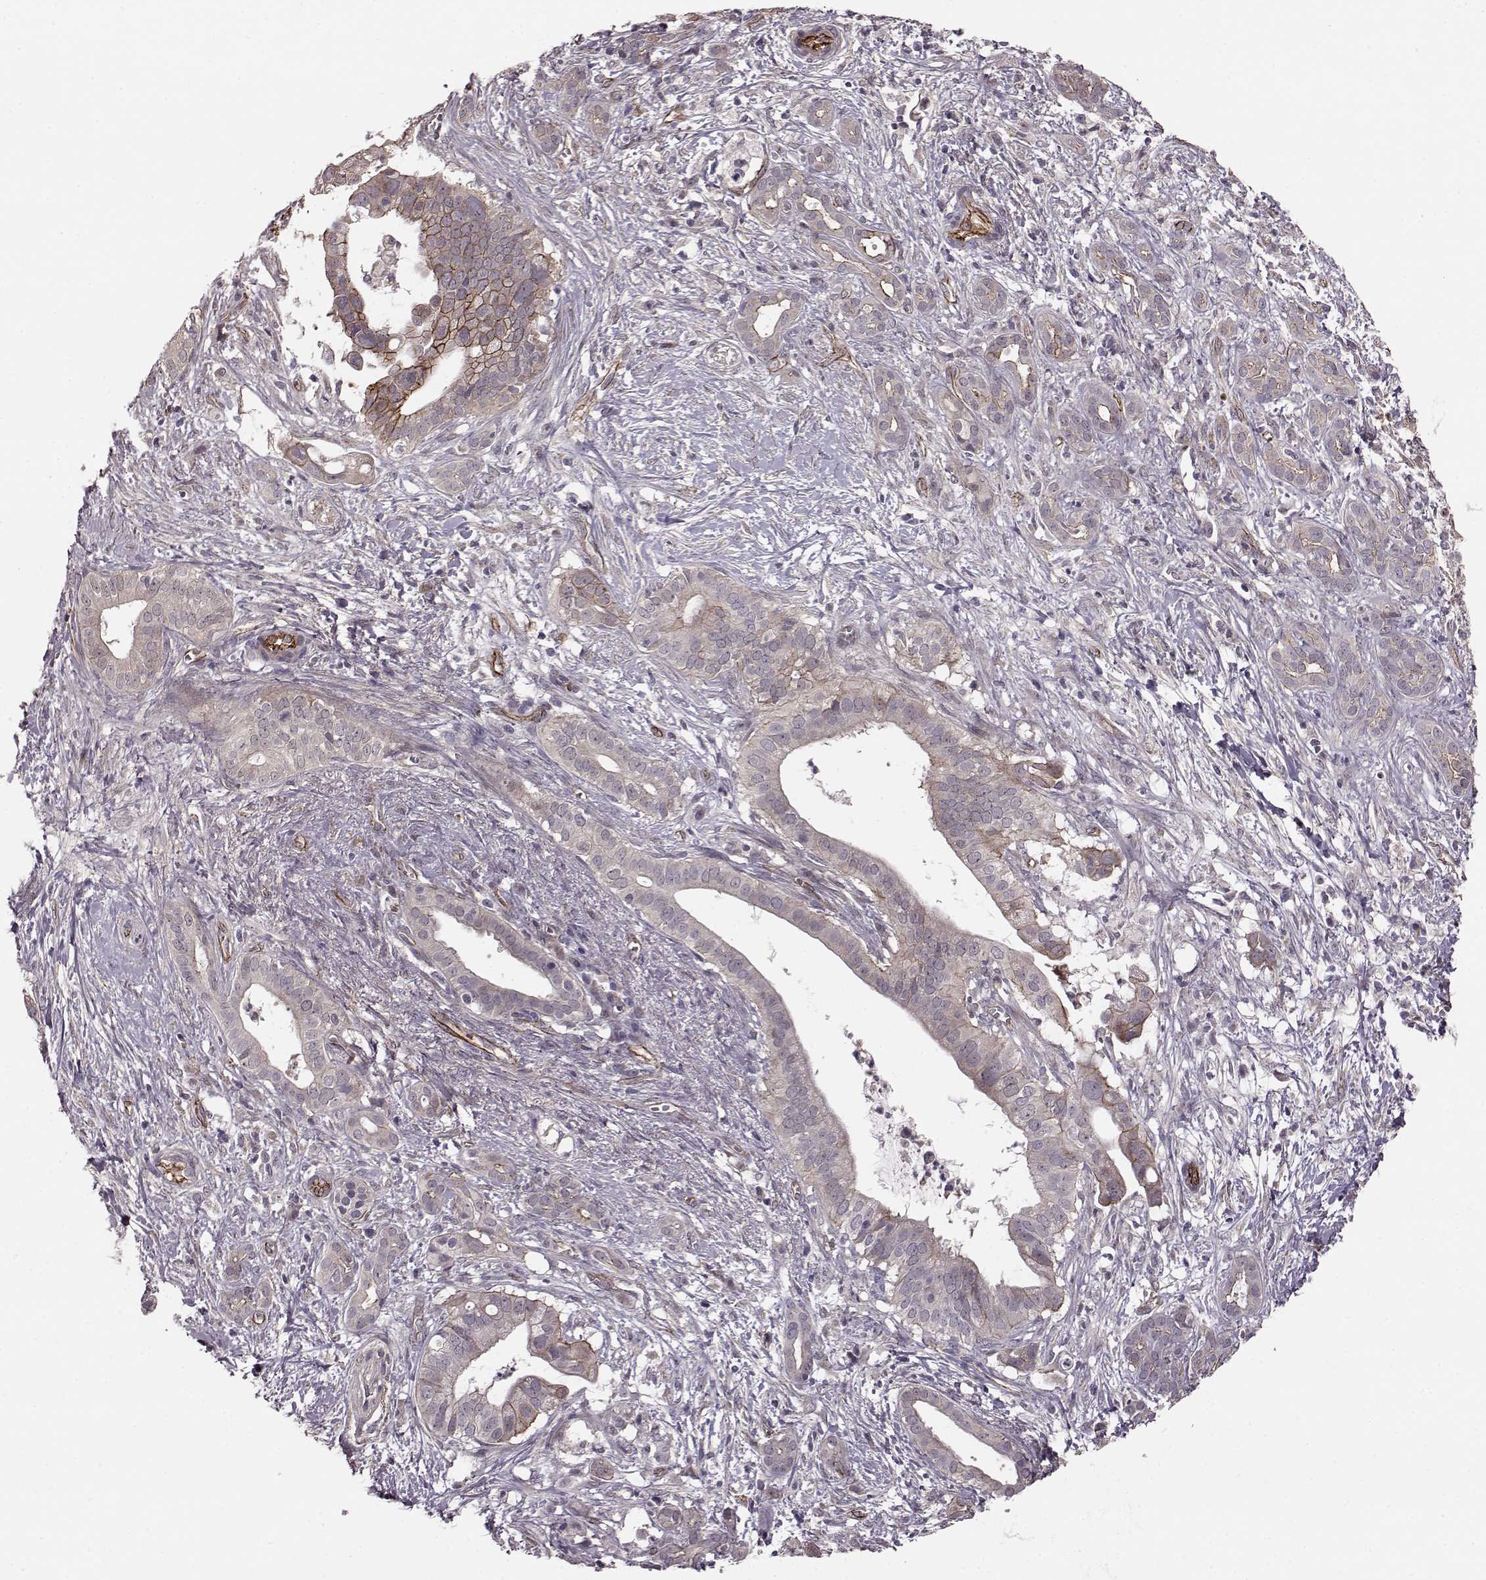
{"staining": {"intensity": "strong", "quantity": "25%-75%", "location": "cytoplasmic/membranous"}, "tissue": "pancreatic cancer", "cell_type": "Tumor cells", "image_type": "cancer", "snomed": [{"axis": "morphology", "description": "Adenocarcinoma, NOS"}, {"axis": "topography", "description": "Pancreas"}], "caption": "Immunohistochemical staining of pancreatic cancer shows high levels of strong cytoplasmic/membranous expression in approximately 25%-75% of tumor cells.", "gene": "SYNPO", "patient": {"sex": "male", "age": 61}}